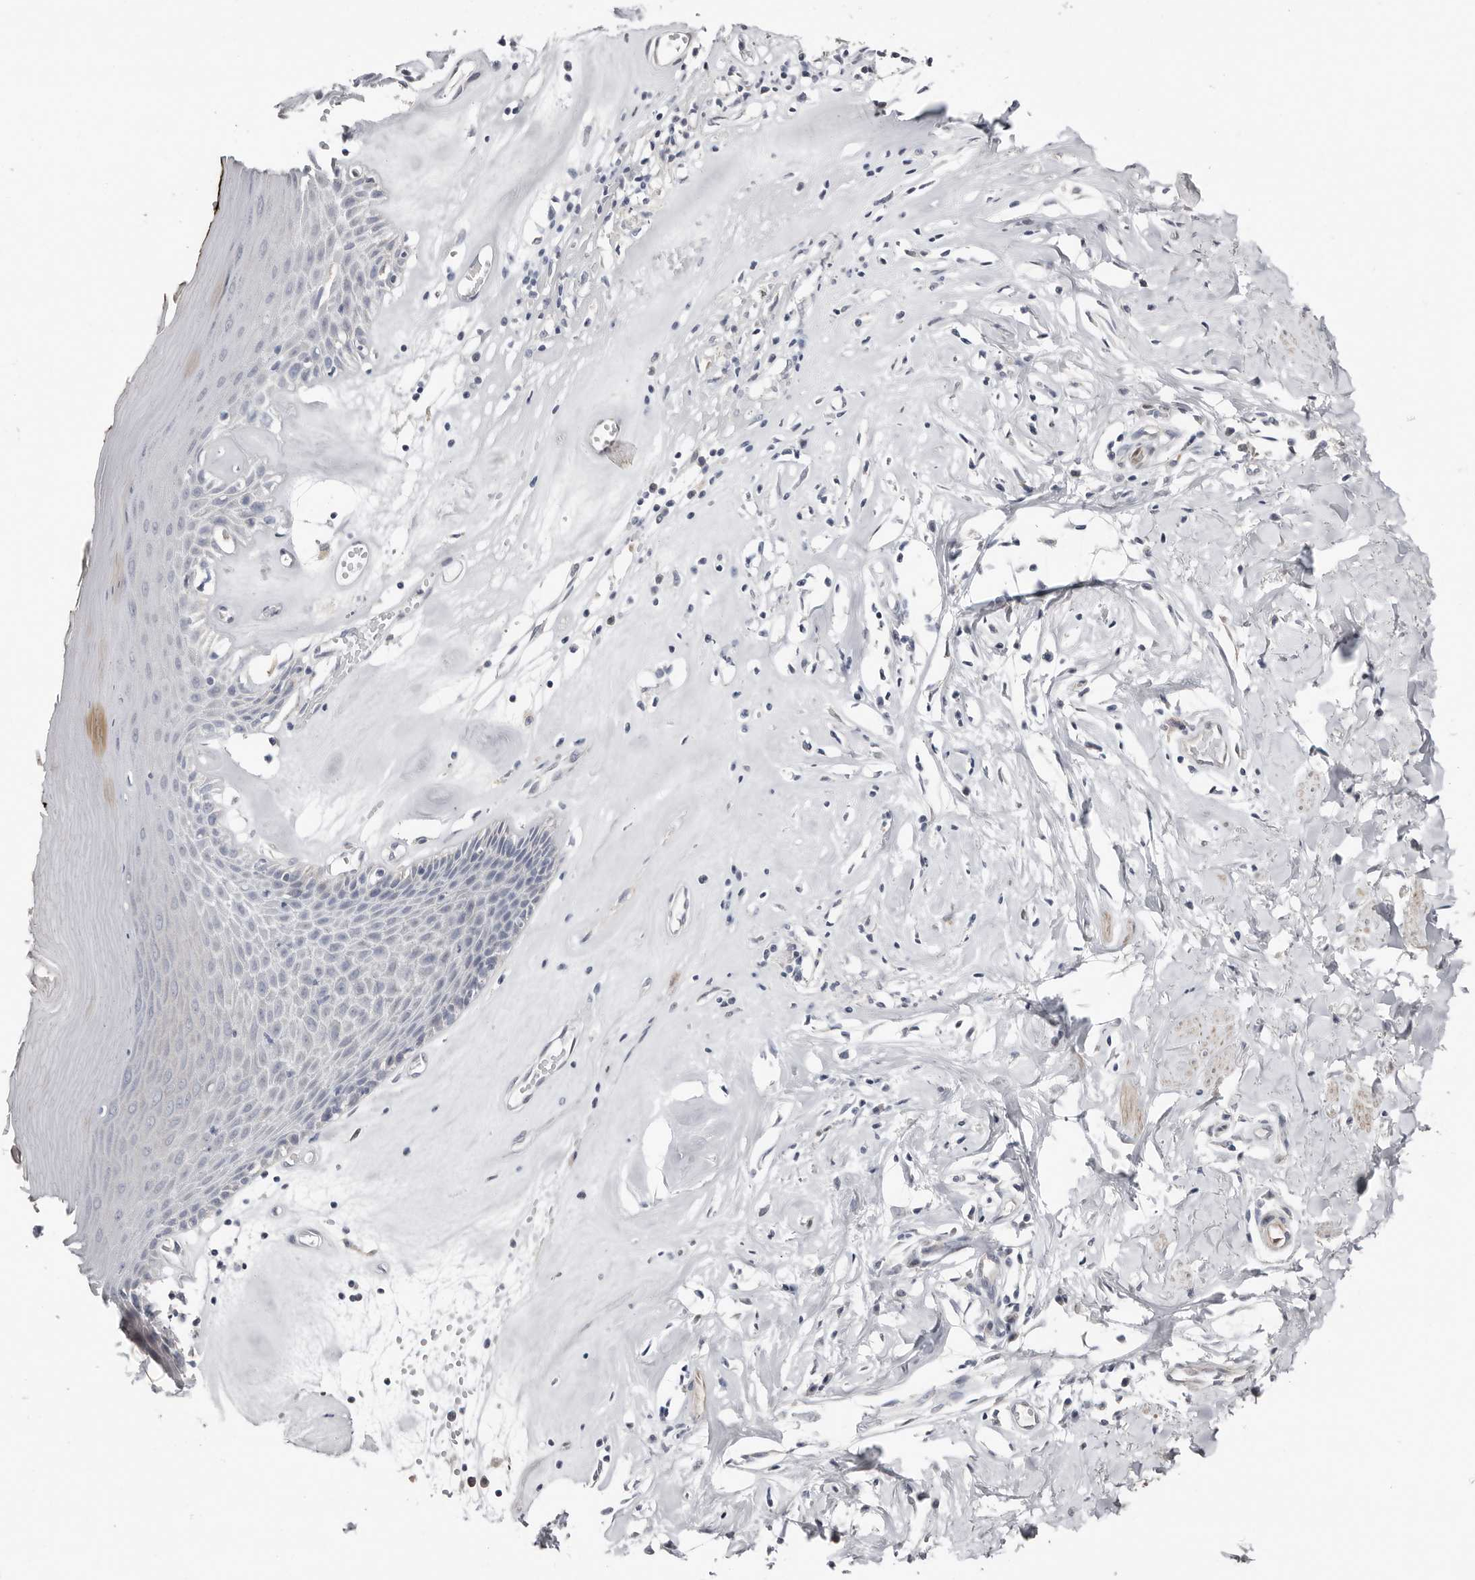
{"staining": {"intensity": "negative", "quantity": "none", "location": "none"}, "tissue": "skin", "cell_type": "Epidermal cells", "image_type": "normal", "snomed": [{"axis": "morphology", "description": "Normal tissue, NOS"}, {"axis": "morphology", "description": "Inflammation, NOS"}, {"axis": "topography", "description": "Vulva"}], "caption": "Immunohistochemistry (IHC) of normal human skin reveals no positivity in epidermal cells. Brightfield microscopy of immunohistochemistry (IHC) stained with DAB (brown) and hematoxylin (blue), captured at high magnification.", "gene": "ASRGL1", "patient": {"sex": "female", "age": 84}}